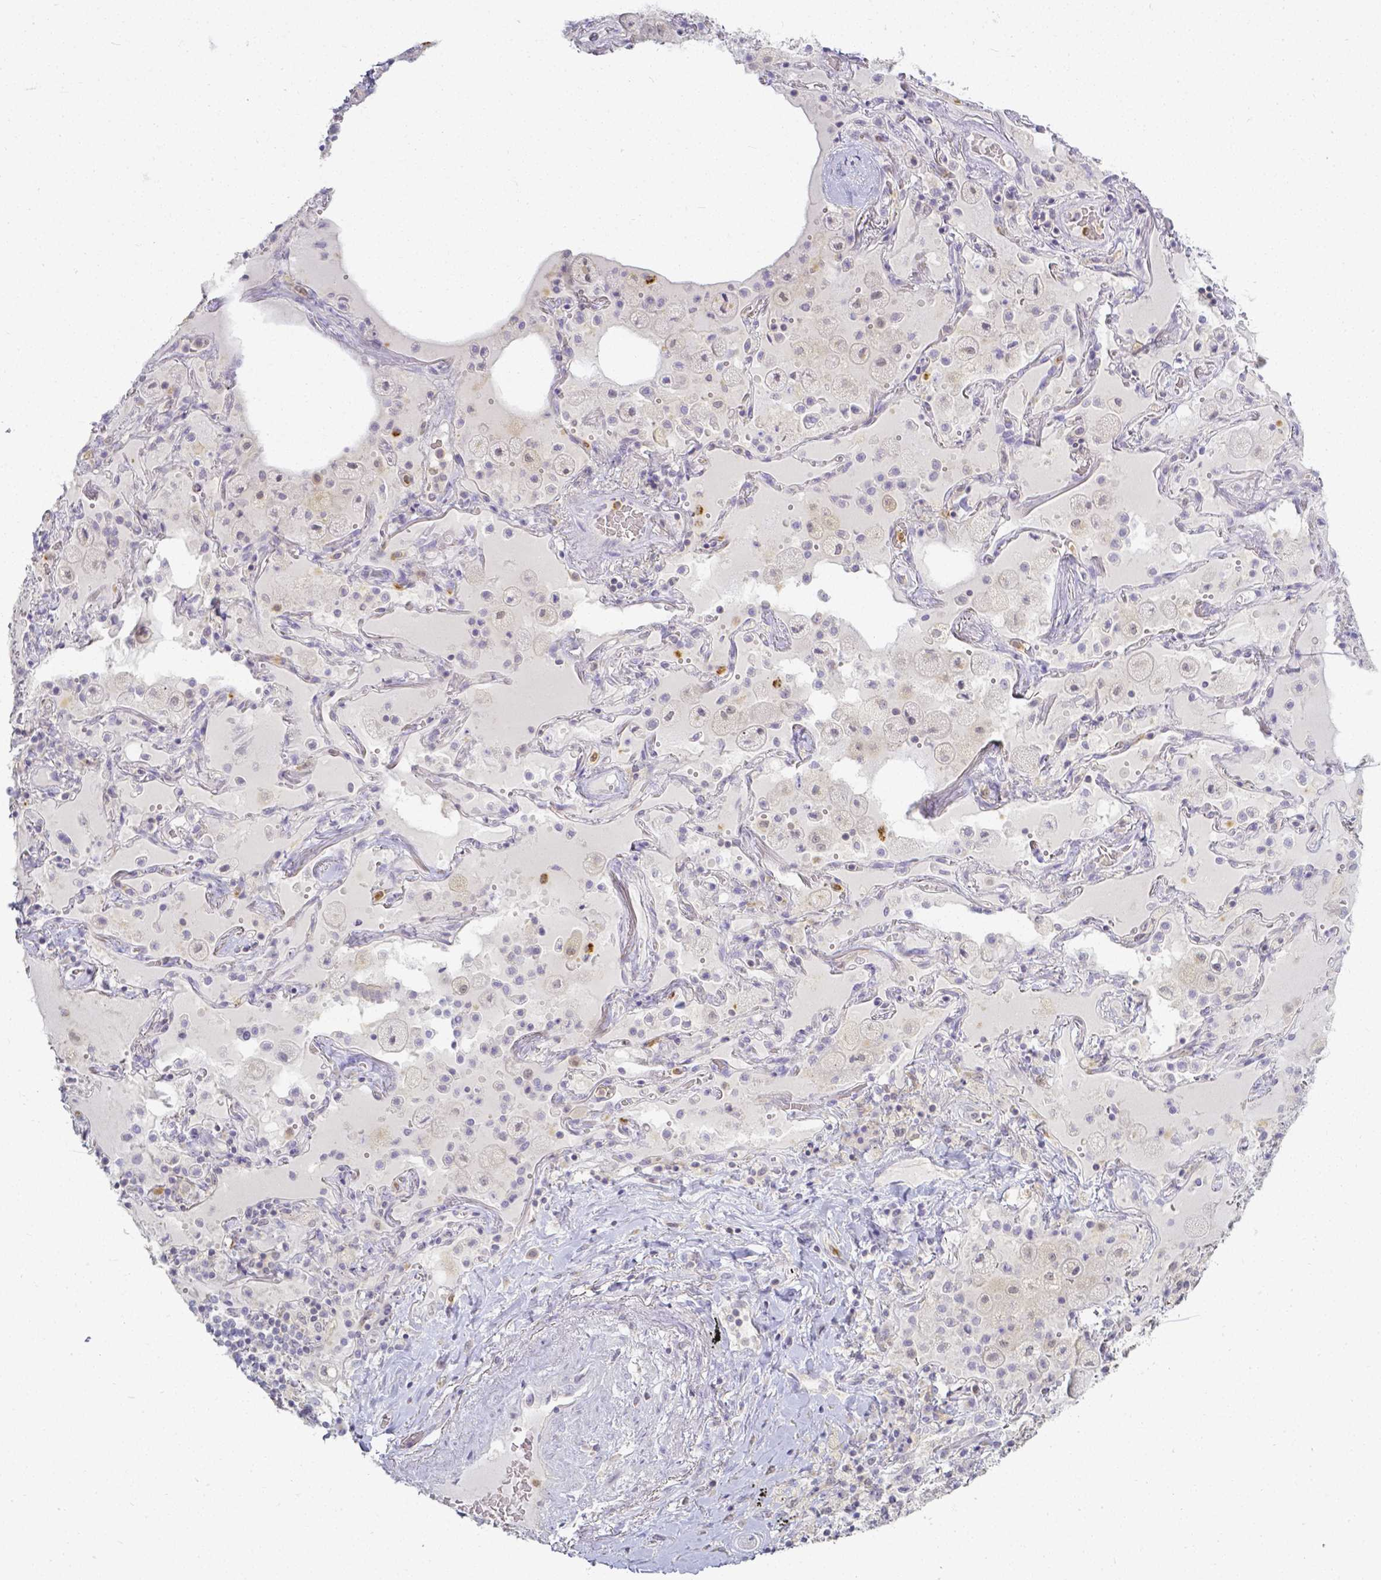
{"staining": {"intensity": "negative", "quantity": "none", "location": "none"}, "tissue": "adipose tissue", "cell_type": "Adipocytes", "image_type": "normal", "snomed": [{"axis": "morphology", "description": "Normal tissue, NOS"}, {"axis": "topography", "description": "Cartilage tissue"}, {"axis": "topography", "description": "Bronchus"}], "caption": "A histopathology image of adipose tissue stained for a protein reveals no brown staining in adipocytes.", "gene": "KCNH1", "patient": {"sex": "male", "age": 64}}